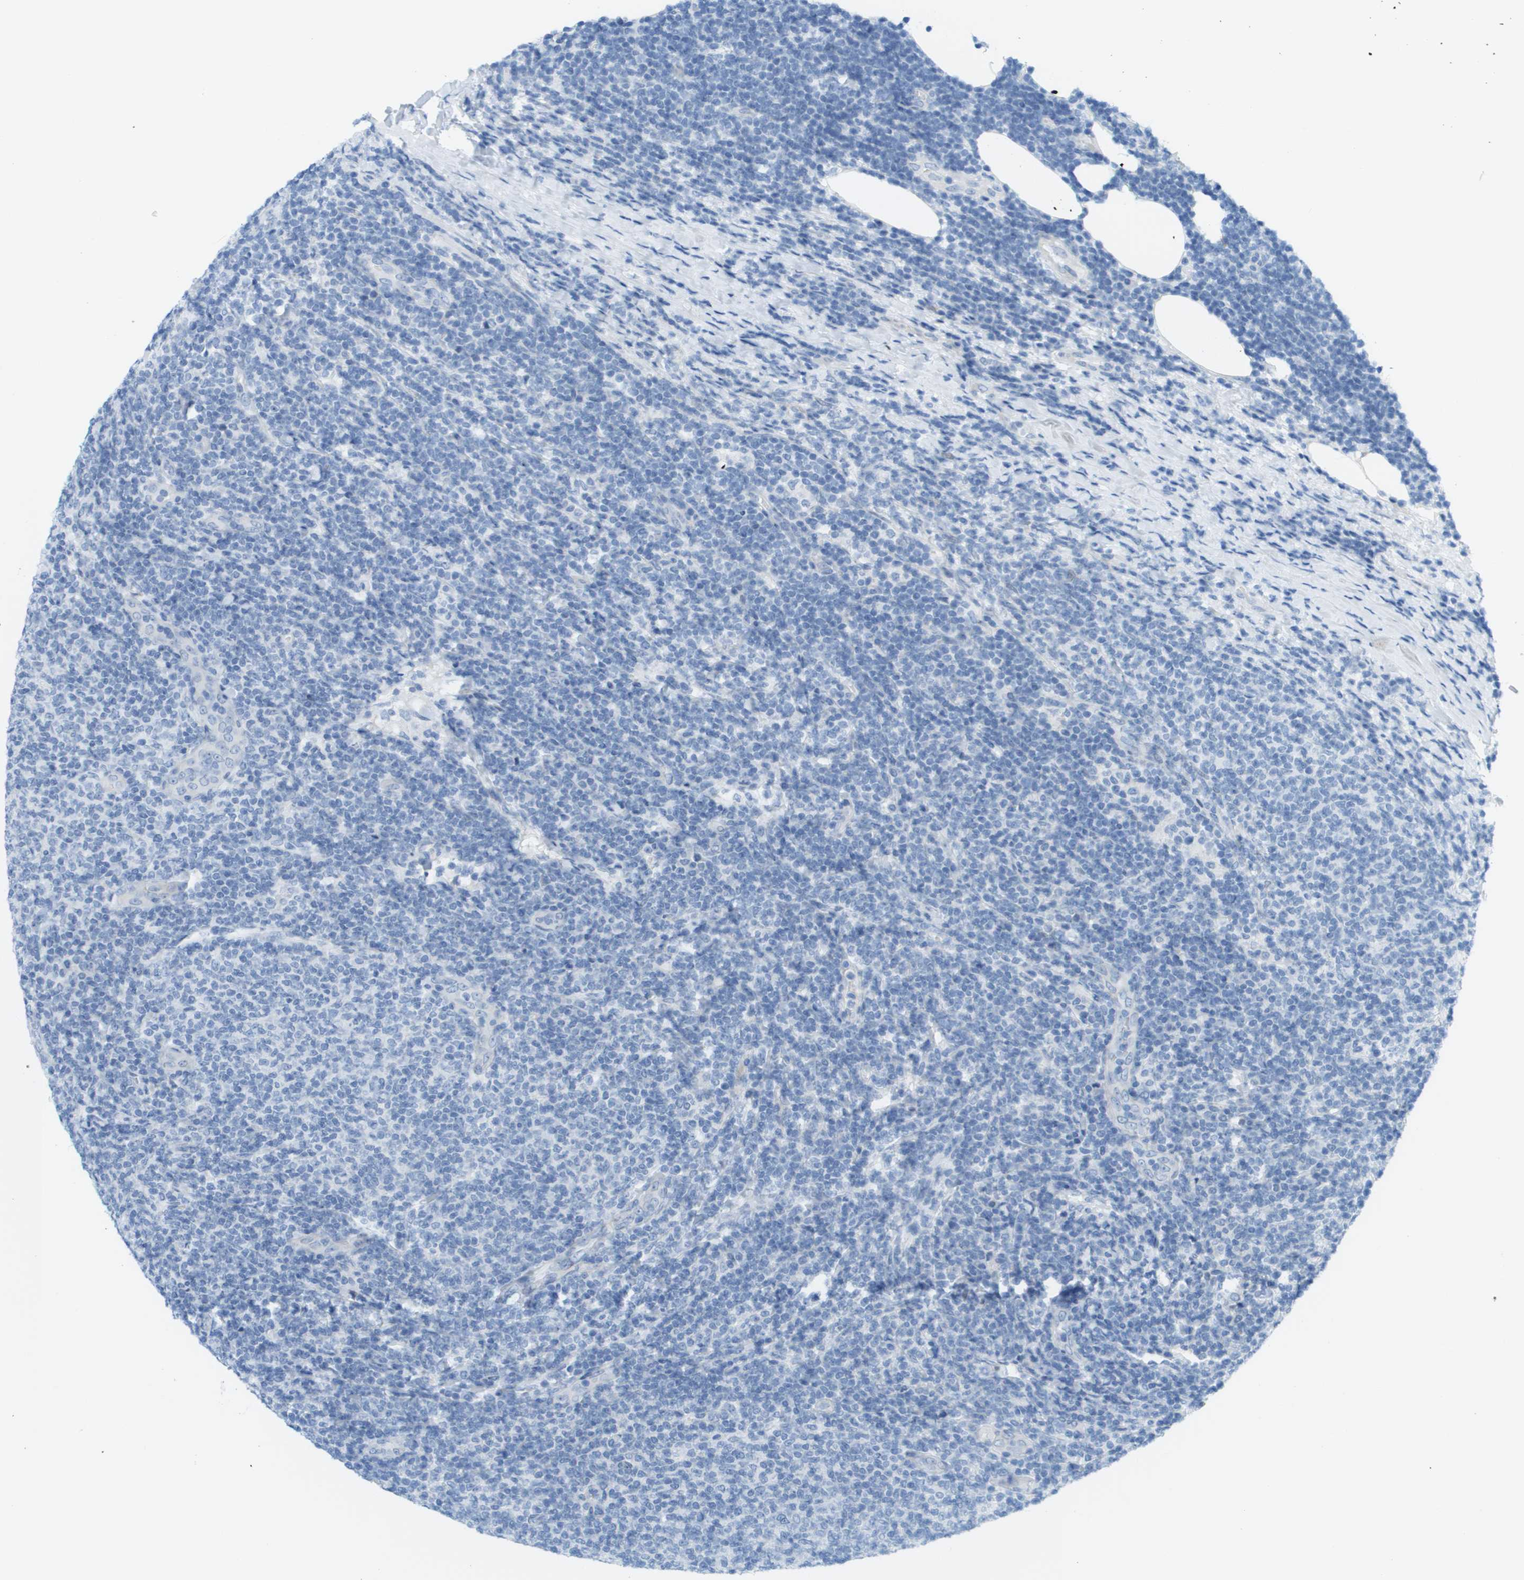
{"staining": {"intensity": "negative", "quantity": "none", "location": "none"}, "tissue": "lymphoma", "cell_type": "Tumor cells", "image_type": "cancer", "snomed": [{"axis": "morphology", "description": "Malignant lymphoma, non-Hodgkin's type, Low grade"}, {"axis": "topography", "description": "Lymph node"}], "caption": "Histopathology image shows no significant protein staining in tumor cells of lymphoma.", "gene": "CUL9", "patient": {"sex": "male", "age": 66}}